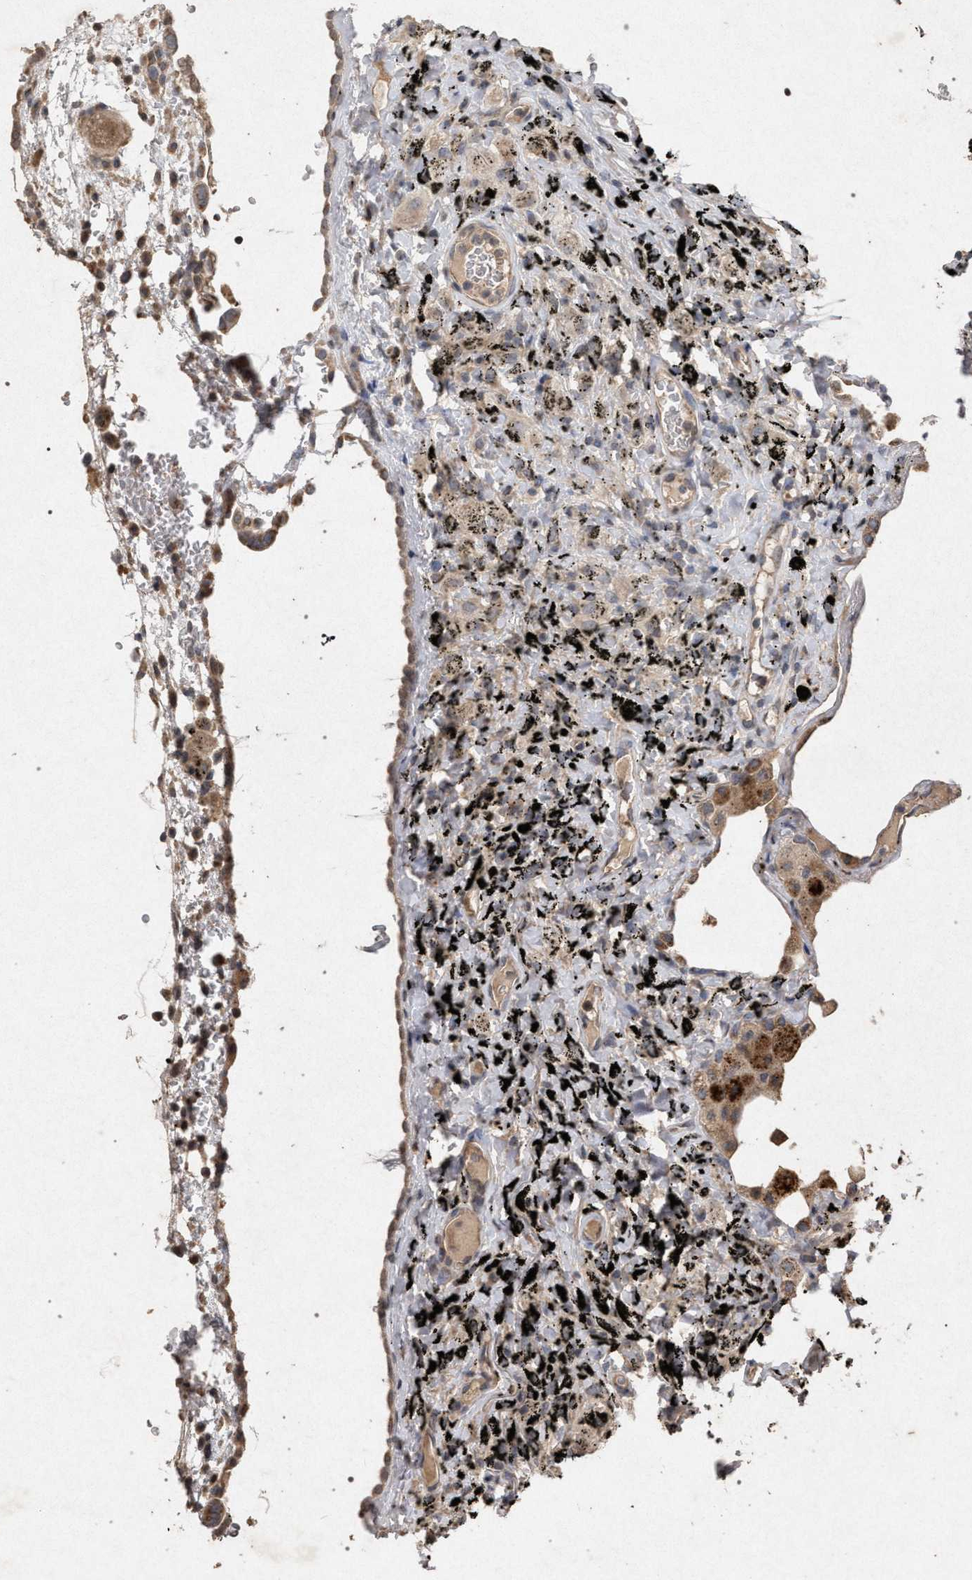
{"staining": {"intensity": "moderate", "quantity": "25%-75%", "location": "cytoplasmic/membranous"}, "tissue": "lung", "cell_type": "Alveolar cells", "image_type": "normal", "snomed": [{"axis": "morphology", "description": "Normal tissue, NOS"}, {"axis": "topography", "description": "Lung"}], "caption": "Moderate cytoplasmic/membranous protein staining is seen in about 25%-75% of alveolar cells in lung.", "gene": "PKD2L1", "patient": {"sex": "male", "age": 59}}